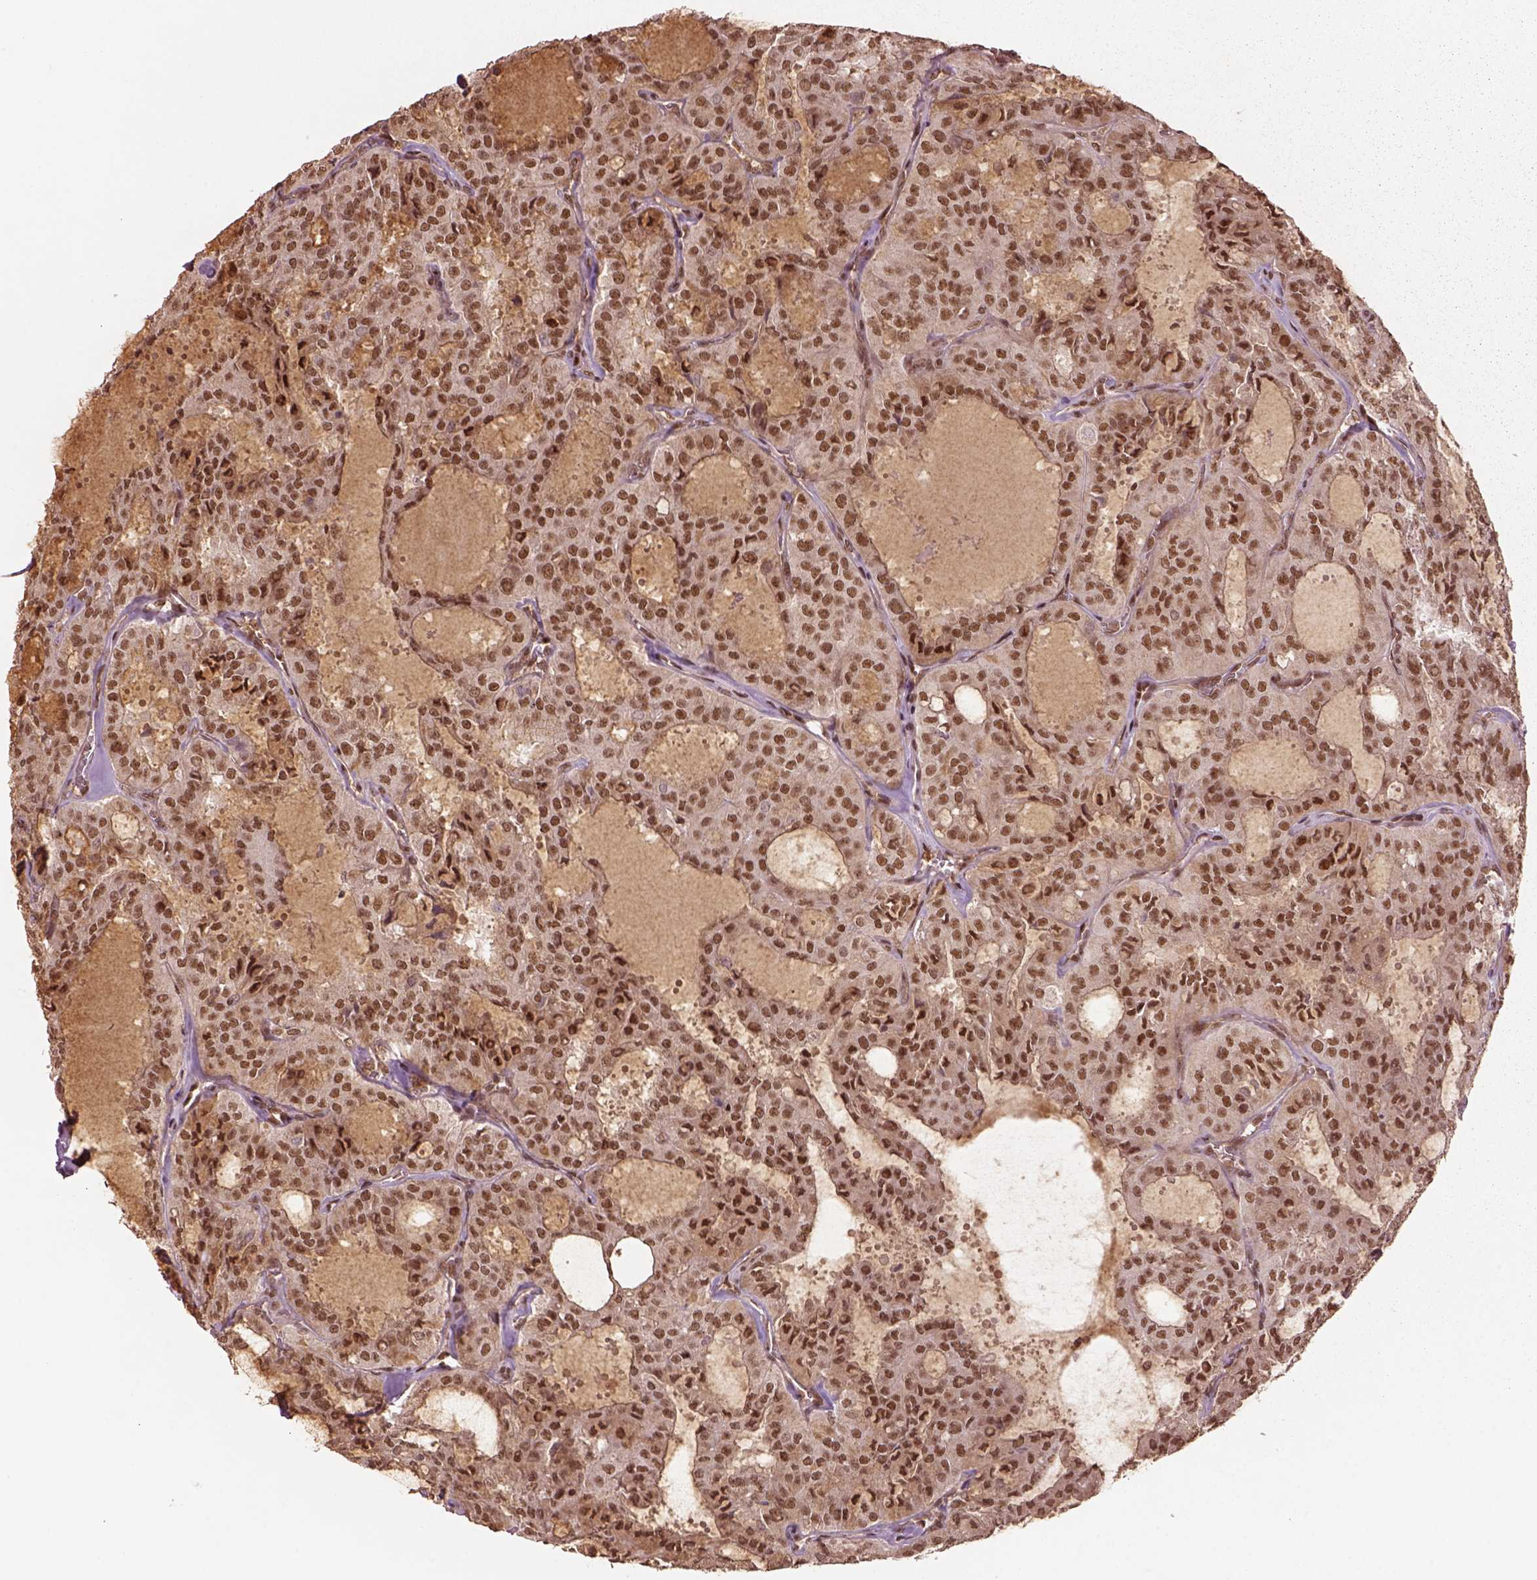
{"staining": {"intensity": "moderate", "quantity": ">75%", "location": "nuclear"}, "tissue": "thyroid cancer", "cell_type": "Tumor cells", "image_type": "cancer", "snomed": [{"axis": "morphology", "description": "Follicular adenoma carcinoma, NOS"}, {"axis": "topography", "description": "Thyroid gland"}], "caption": "A brown stain shows moderate nuclear staining of a protein in thyroid follicular adenoma carcinoma tumor cells. (DAB IHC with brightfield microscopy, high magnification).", "gene": "BRD9", "patient": {"sex": "male", "age": 75}}